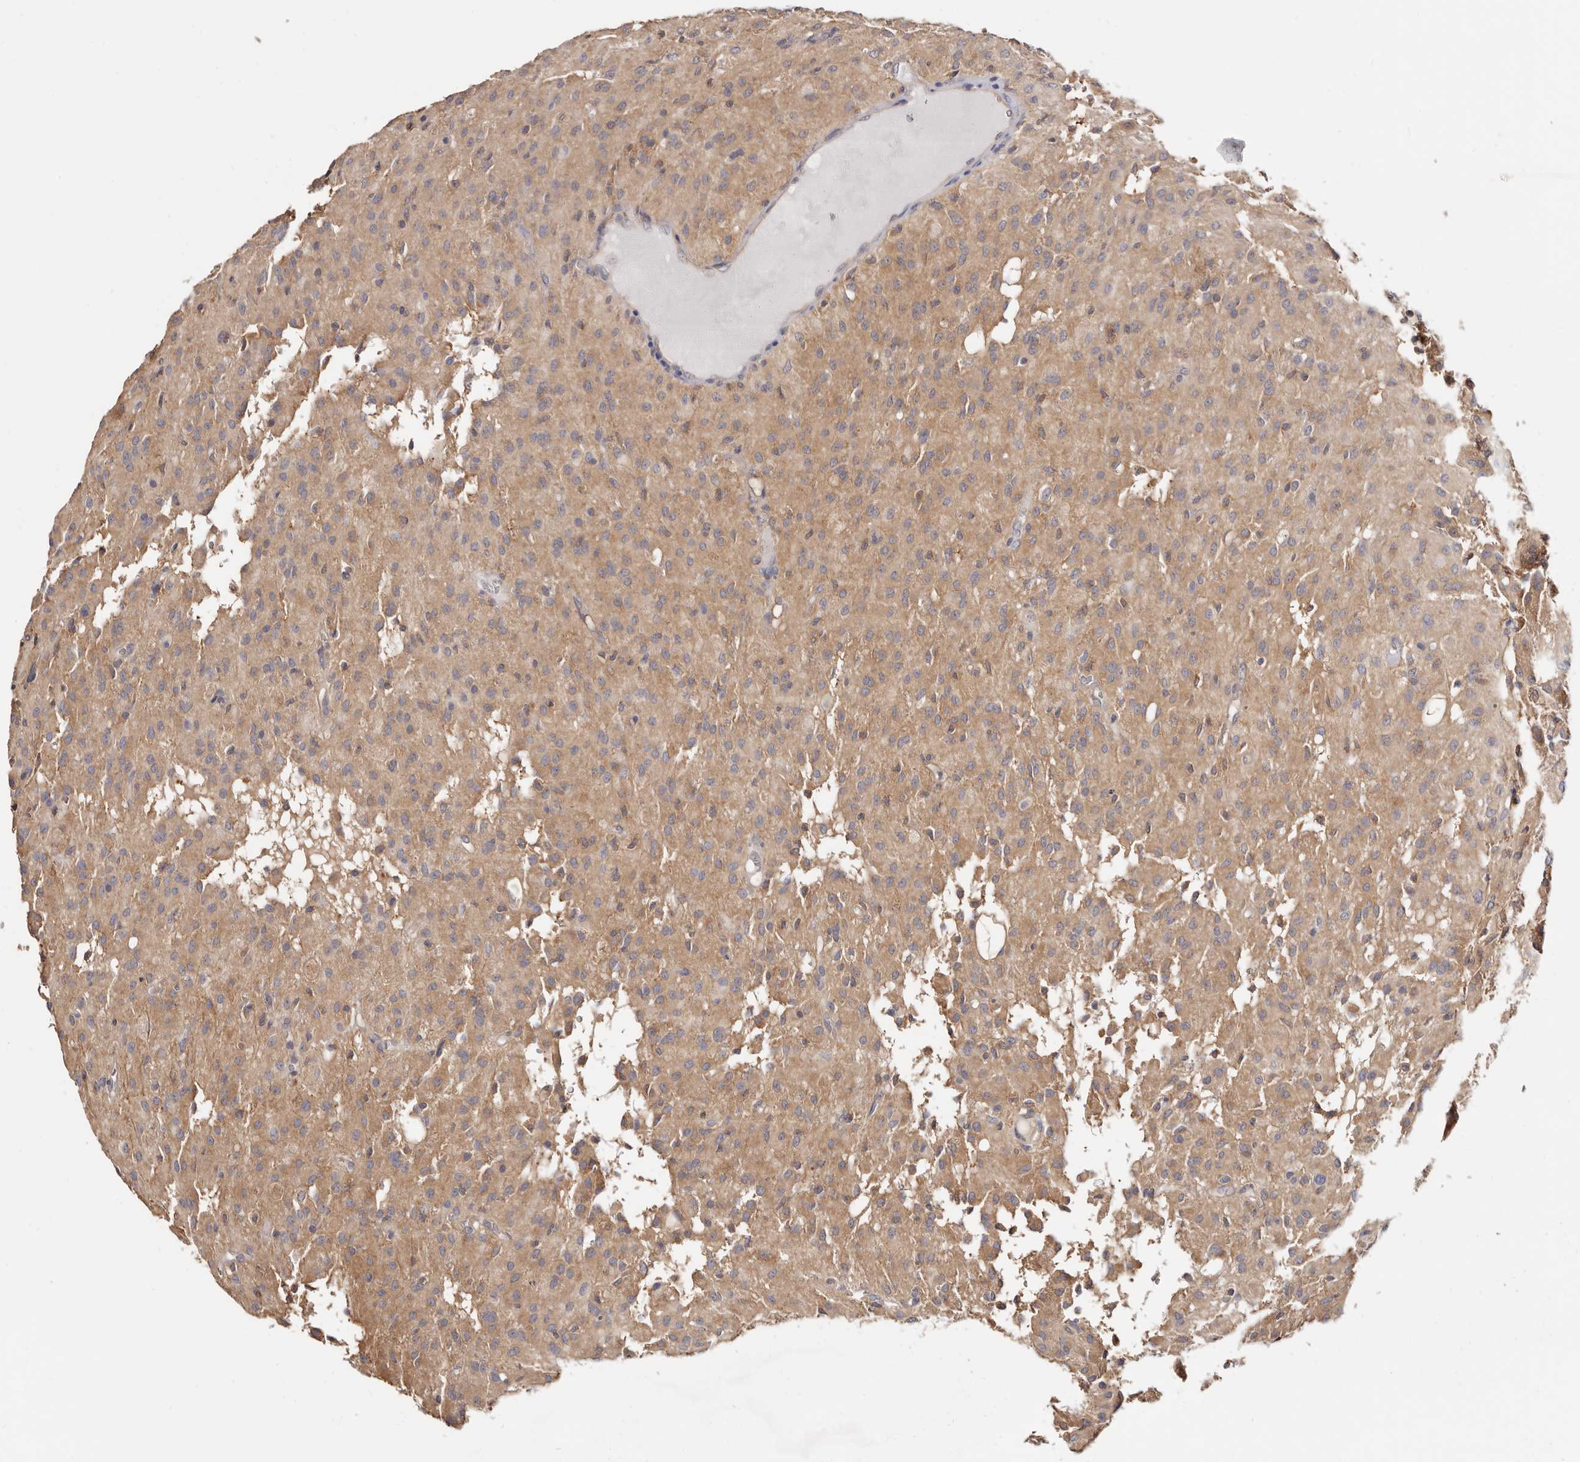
{"staining": {"intensity": "weak", "quantity": "<25%", "location": "cytoplasmic/membranous"}, "tissue": "glioma", "cell_type": "Tumor cells", "image_type": "cancer", "snomed": [{"axis": "morphology", "description": "Glioma, malignant, High grade"}, {"axis": "topography", "description": "Brain"}], "caption": "DAB immunohistochemical staining of glioma demonstrates no significant expression in tumor cells.", "gene": "LAP3", "patient": {"sex": "female", "age": 59}}